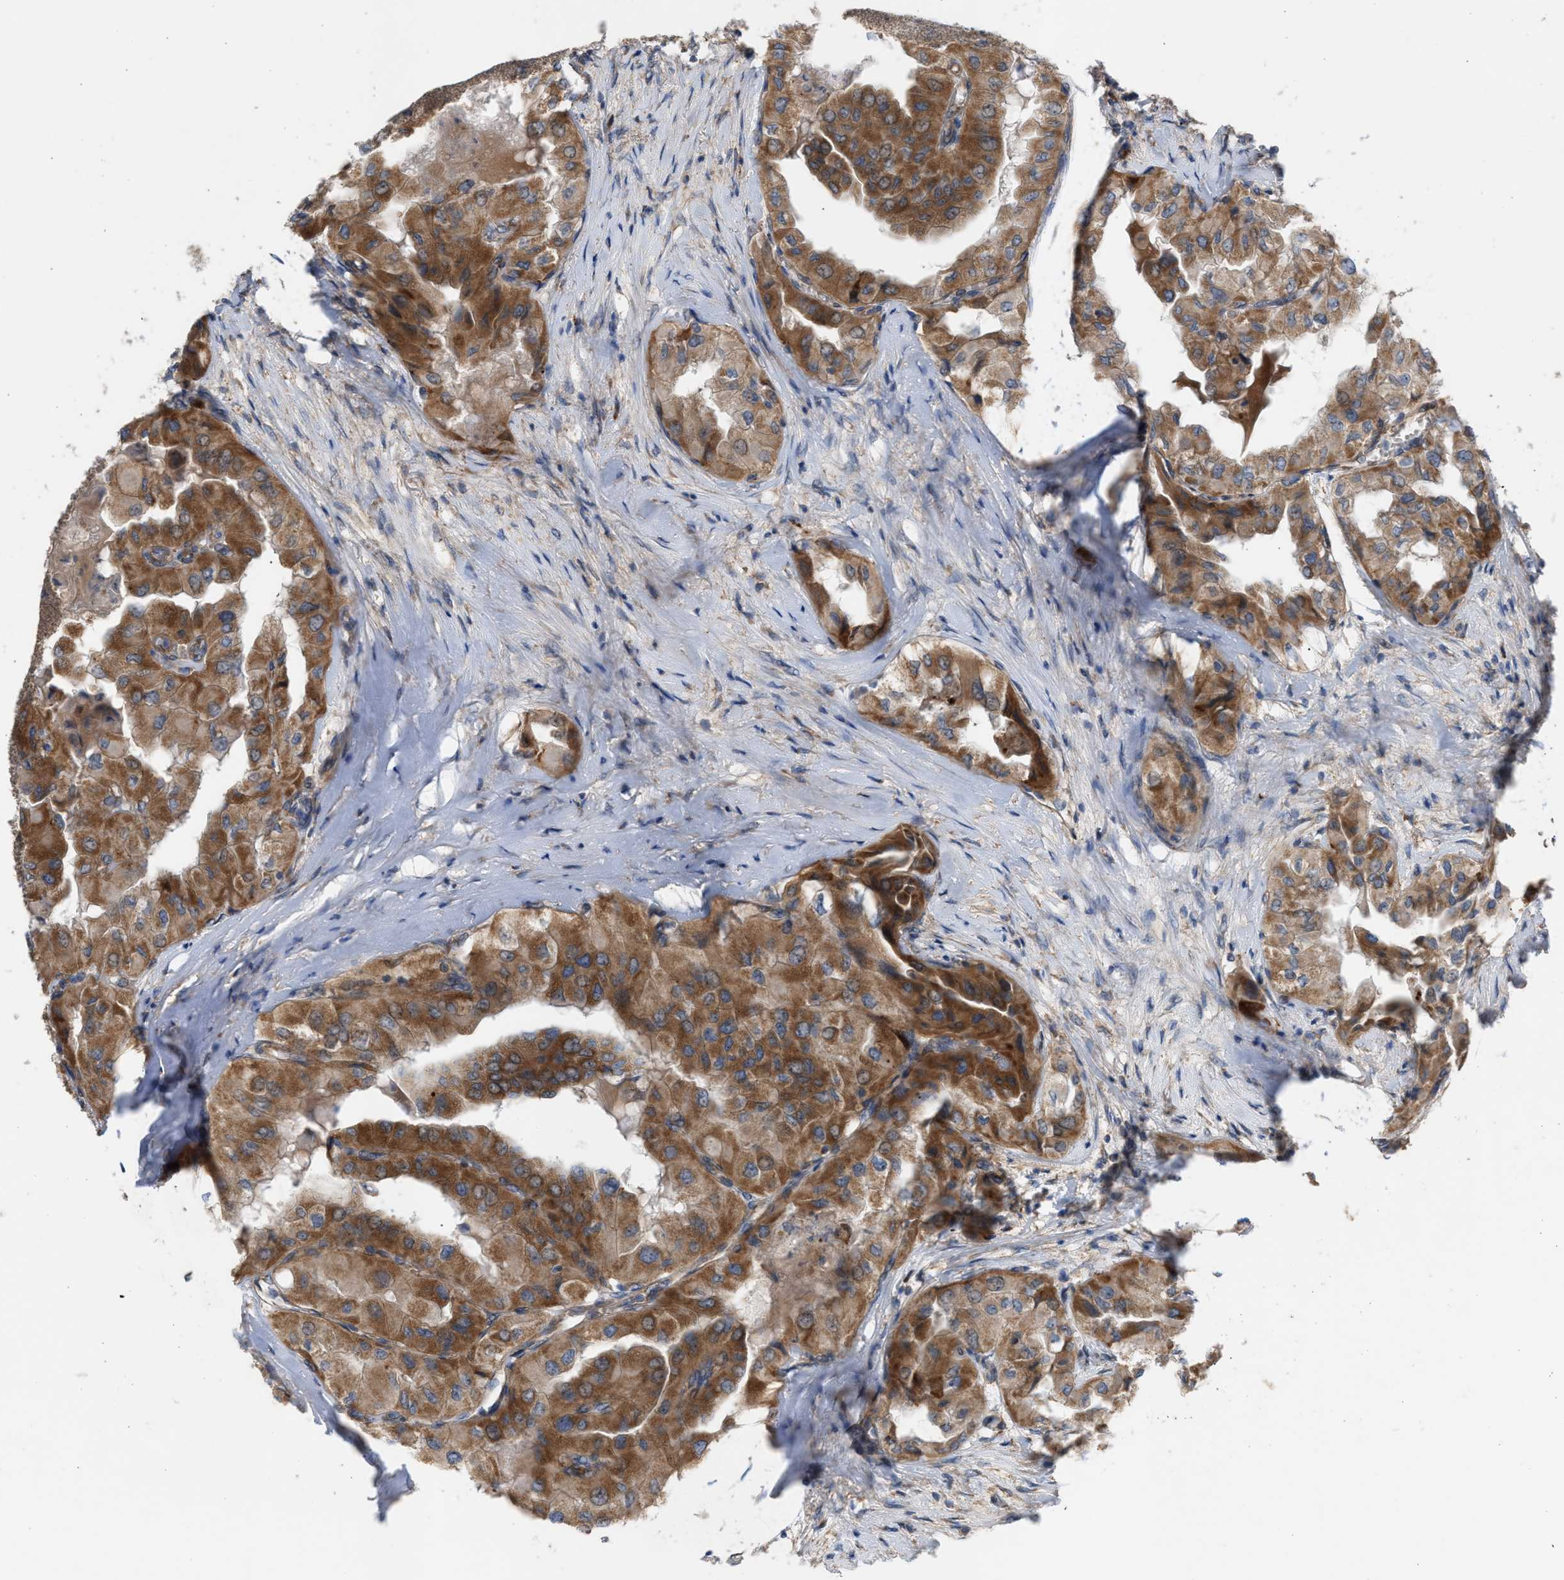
{"staining": {"intensity": "moderate", "quantity": ">75%", "location": "cytoplasmic/membranous"}, "tissue": "thyroid cancer", "cell_type": "Tumor cells", "image_type": "cancer", "snomed": [{"axis": "morphology", "description": "Papillary adenocarcinoma, NOS"}, {"axis": "topography", "description": "Thyroid gland"}], "caption": "This is an image of IHC staining of thyroid papillary adenocarcinoma, which shows moderate expression in the cytoplasmic/membranous of tumor cells.", "gene": "OXSM", "patient": {"sex": "female", "age": 59}}